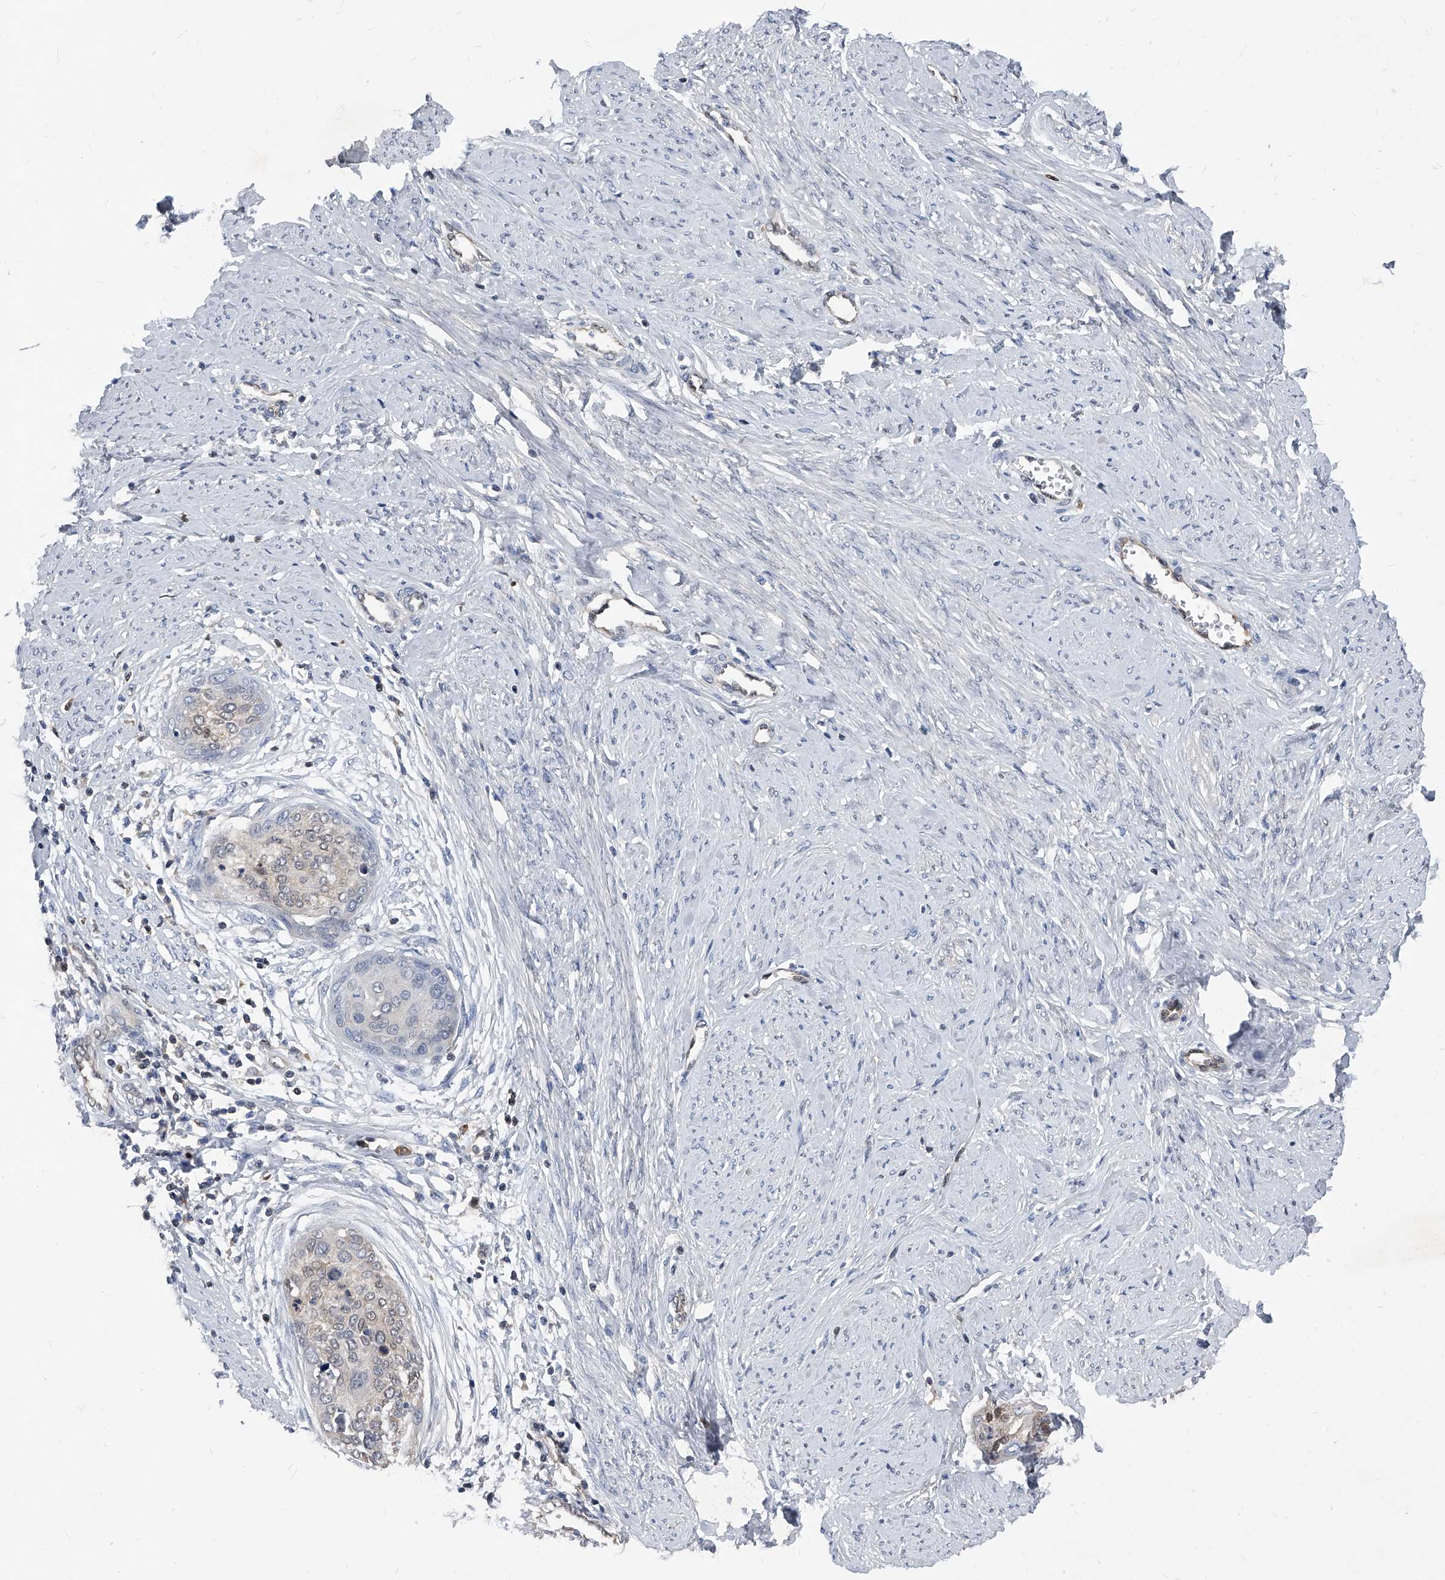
{"staining": {"intensity": "moderate", "quantity": "25%-75%", "location": "nuclear"}, "tissue": "cervical cancer", "cell_type": "Tumor cells", "image_type": "cancer", "snomed": [{"axis": "morphology", "description": "Squamous cell carcinoma, NOS"}, {"axis": "topography", "description": "Cervix"}], "caption": "A brown stain labels moderate nuclear positivity of a protein in squamous cell carcinoma (cervical) tumor cells. (IHC, brightfield microscopy, high magnification).", "gene": "MAP2K6", "patient": {"sex": "female", "age": 37}}